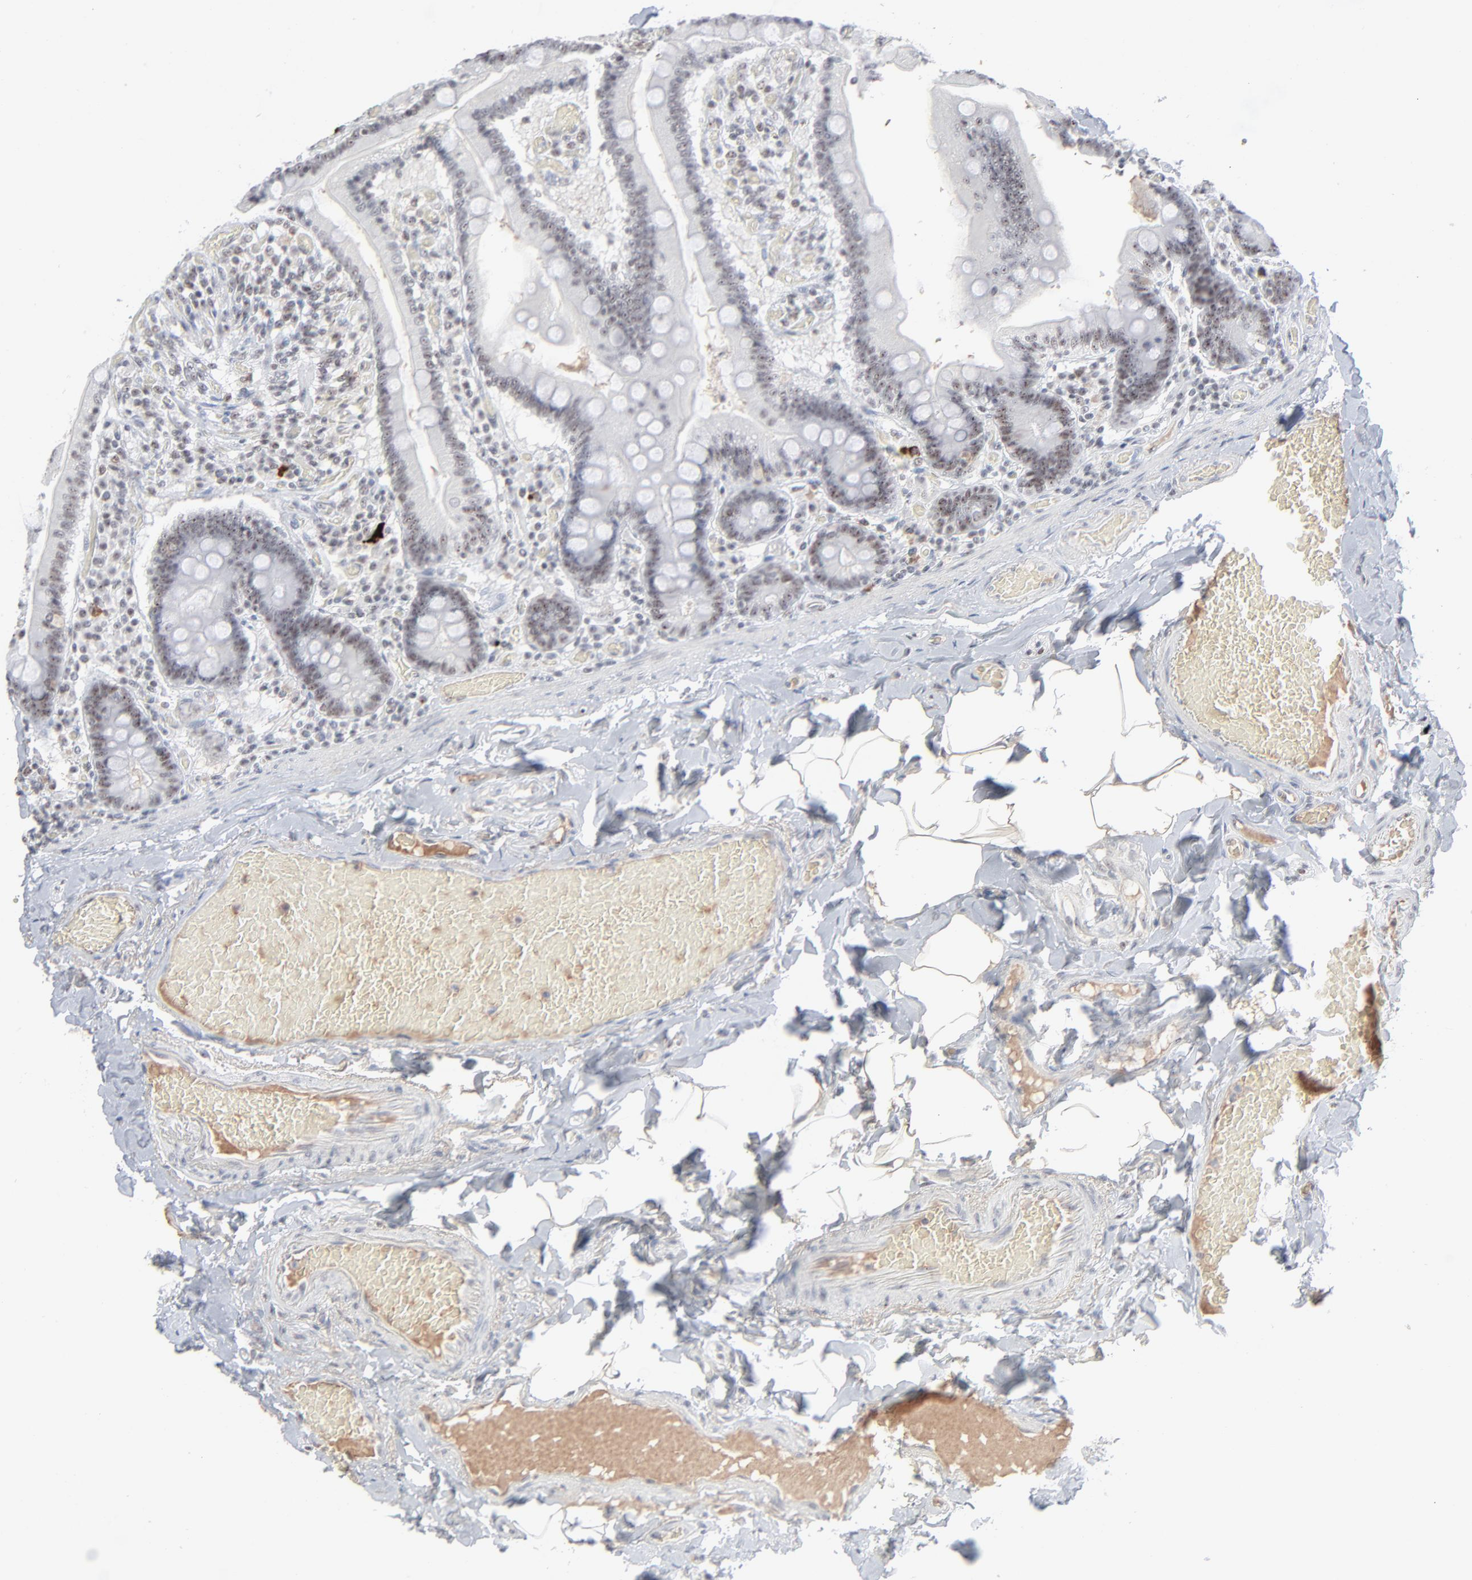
{"staining": {"intensity": "weak", "quantity": "25%-75%", "location": "nuclear"}, "tissue": "duodenum", "cell_type": "Glandular cells", "image_type": "normal", "snomed": [{"axis": "morphology", "description": "Normal tissue, NOS"}, {"axis": "topography", "description": "Duodenum"}], "caption": "This is a photomicrograph of immunohistochemistry (IHC) staining of benign duodenum, which shows weak positivity in the nuclear of glandular cells.", "gene": "MPHOSPH6", "patient": {"sex": "male", "age": 66}}